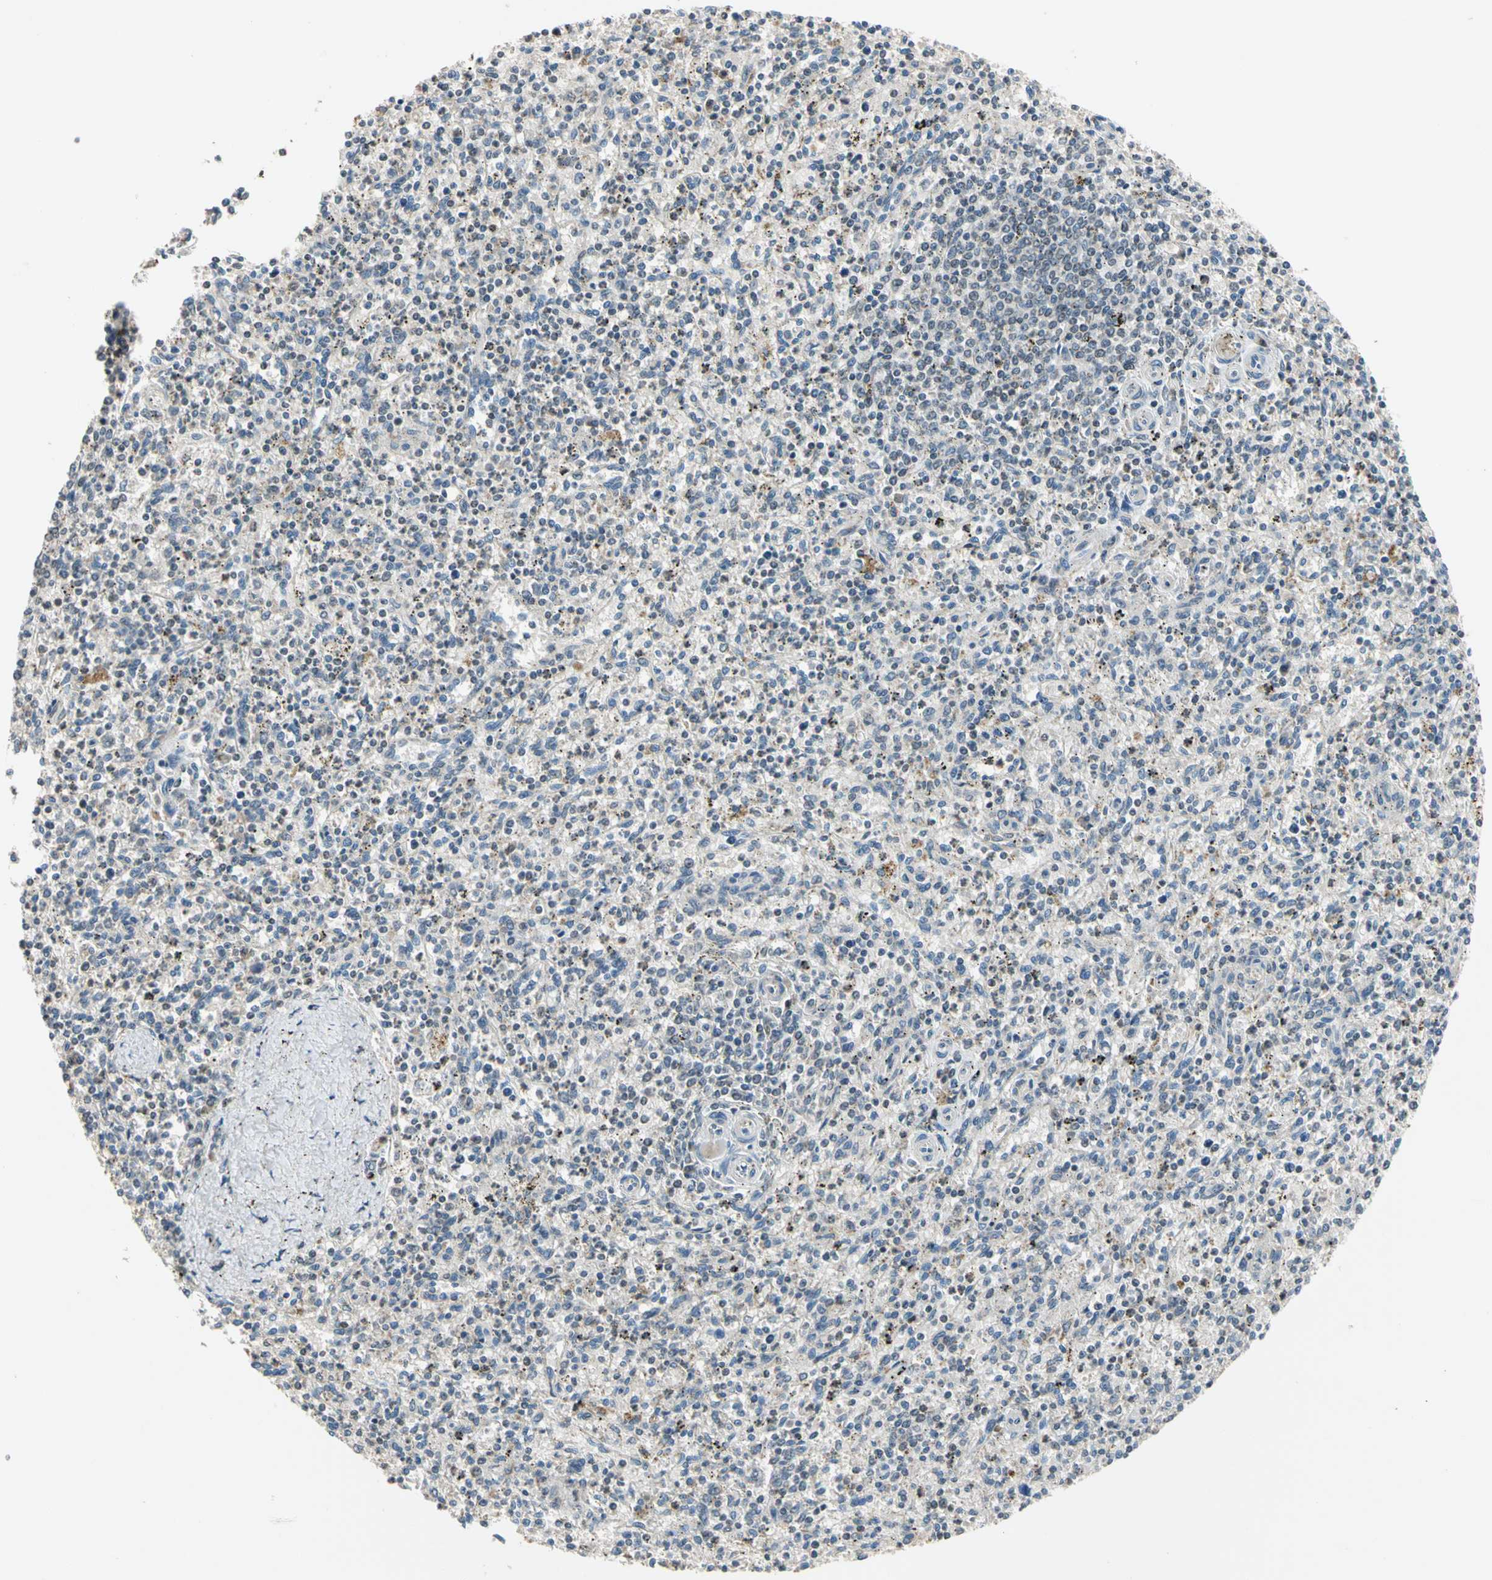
{"staining": {"intensity": "negative", "quantity": "none", "location": "none"}, "tissue": "spleen", "cell_type": "Cells in red pulp", "image_type": "normal", "snomed": [{"axis": "morphology", "description": "Normal tissue, NOS"}, {"axis": "topography", "description": "Spleen"}], "caption": "There is no significant positivity in cells in red pulp of spleen. (Brightfield microscopy of DAB (3,3'-diaminobenzidine) immunohistochemistry at high magnification).", "gene": "RIOX2", "patient": {"sex": "male", "age": 72}}